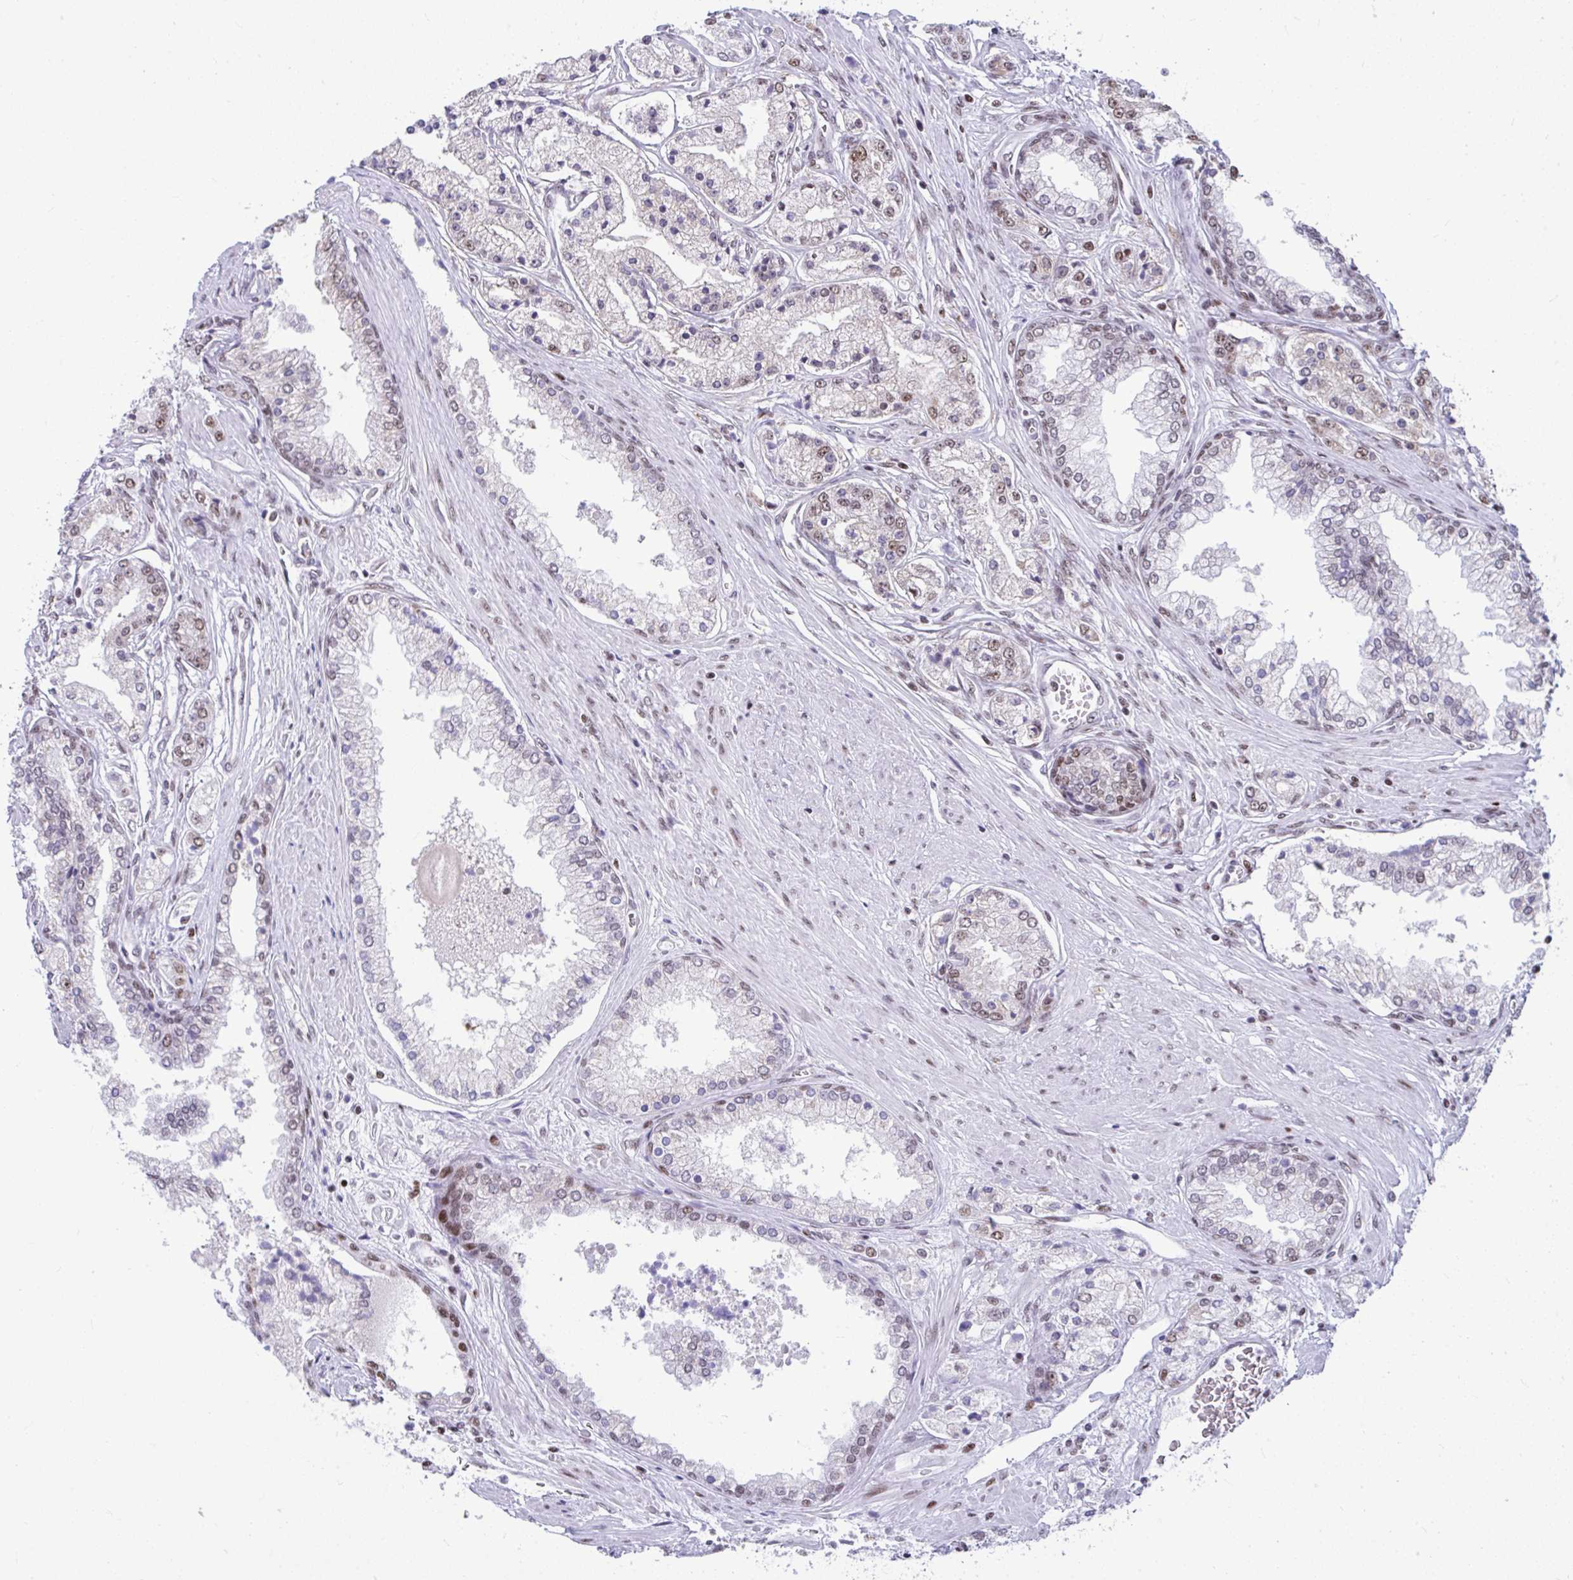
{"staining": {"intensity": "weak", "quantity": "<25%", "location": "nuclear"}, "tissue": "prostate cancer", "cell_type": "Tumor cells", "image_type": "cancer", "snomed": [{"axis": "morphology", "description": "Adenocarcinoma, High grade"}, {"axis": "topography", "description": "Prostate"}], "caption": "Immunohistochemical staining of prostate adenocarcinoma (high-grade) displays no significant positivity in tumor cells. (Brightfield microscopy of DAB immunohistochemistry at high magnification).", "gene": "SLC35C2", "patient": {"sex": "male", "age": 66}}